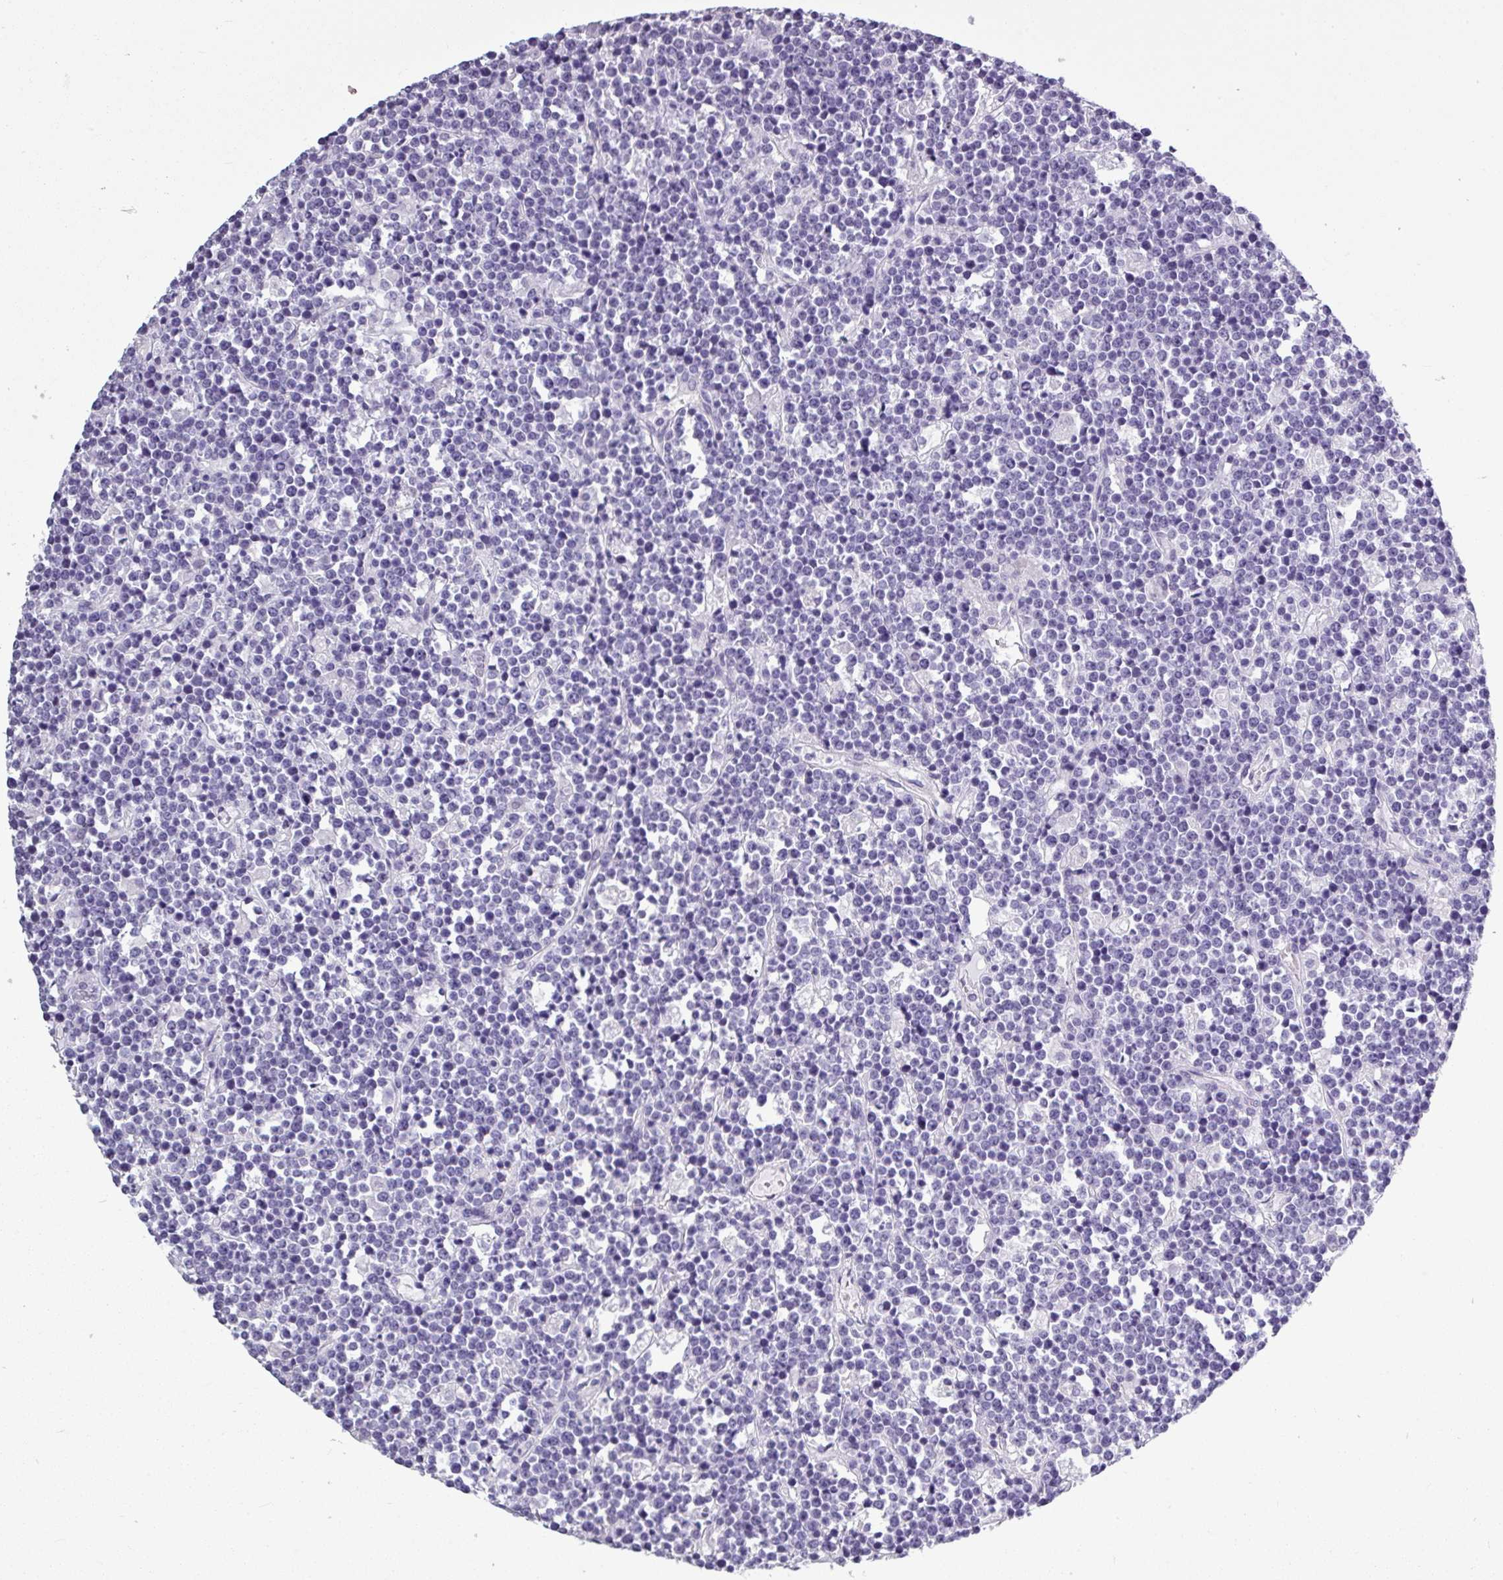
{"staining": {"intensity": "negative", "quantity": "none", "location": "none"}, "tissue": "lymphoma", "cell_type": "Tumor cells", "image_type": "cancer", "snomed": [{"axis": "morphology", "description": "Malignant lymphoma, non-Hodgkin's type, High grade"}, {"axis": "topography", "description": "Ovary"}], "caption": "Tumor cells are negative for brown protein staining in high-grade malignant lymphoma, non-Hodgkin's type.", "gene": "SRGAP1", "patient": {"sex": "female", "age": 56}}